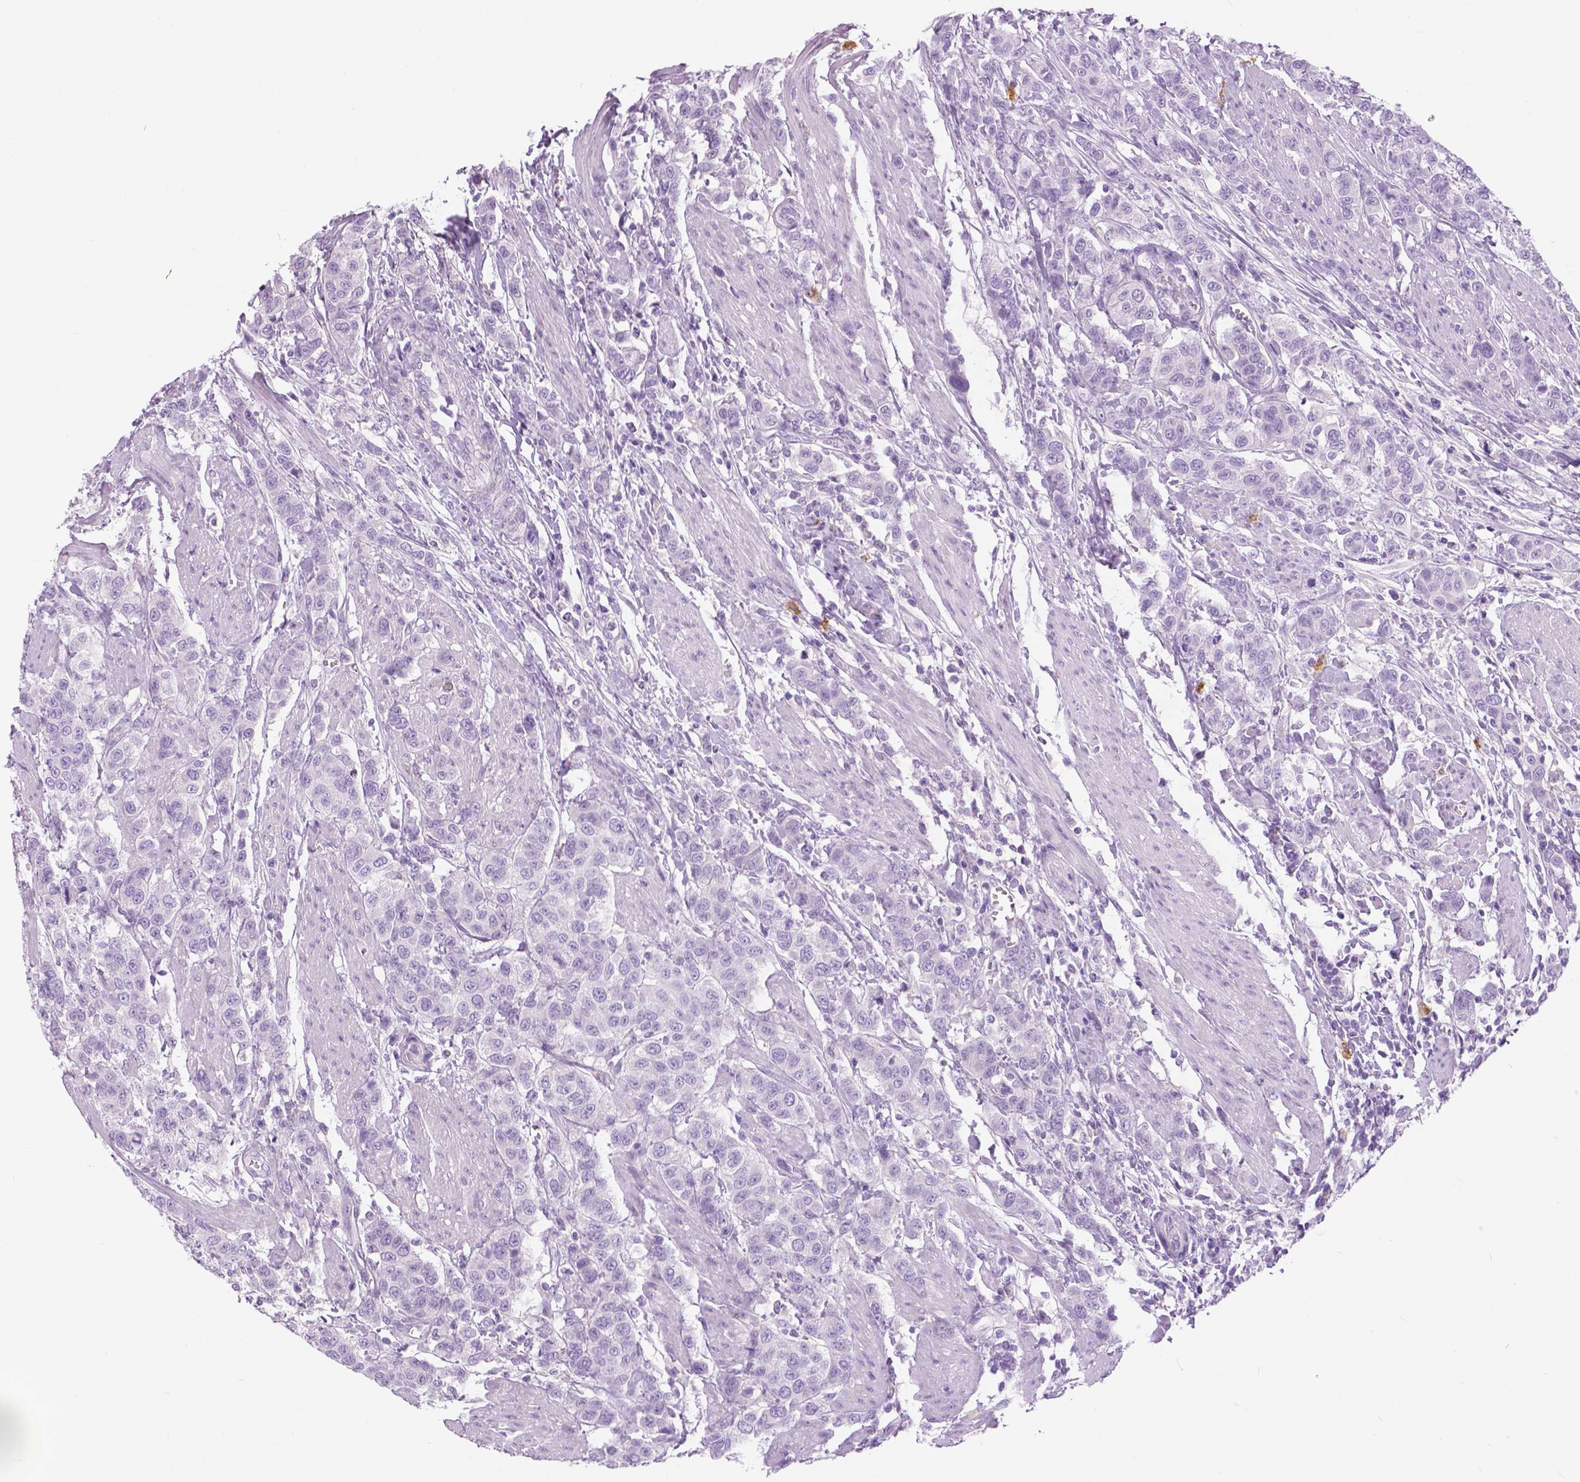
{"staining": {"intensity": "negative", "quantity": "none", "location": "none"}, "tissue": "urothelial cancer", "cell_type": "Tumor cells", "image_type": "cancer", "snomed": [{"axis": "morphology", "description": "Urothelial carcinoma, High grade"}, {"axis": "topography", "description": "Urinary bladder"}], "caption": "IHC of urothelial cancer shows no positivity in tumor cells.", "gene": "TP53TG5", "patient": {"sex": "female", "age": 58}}